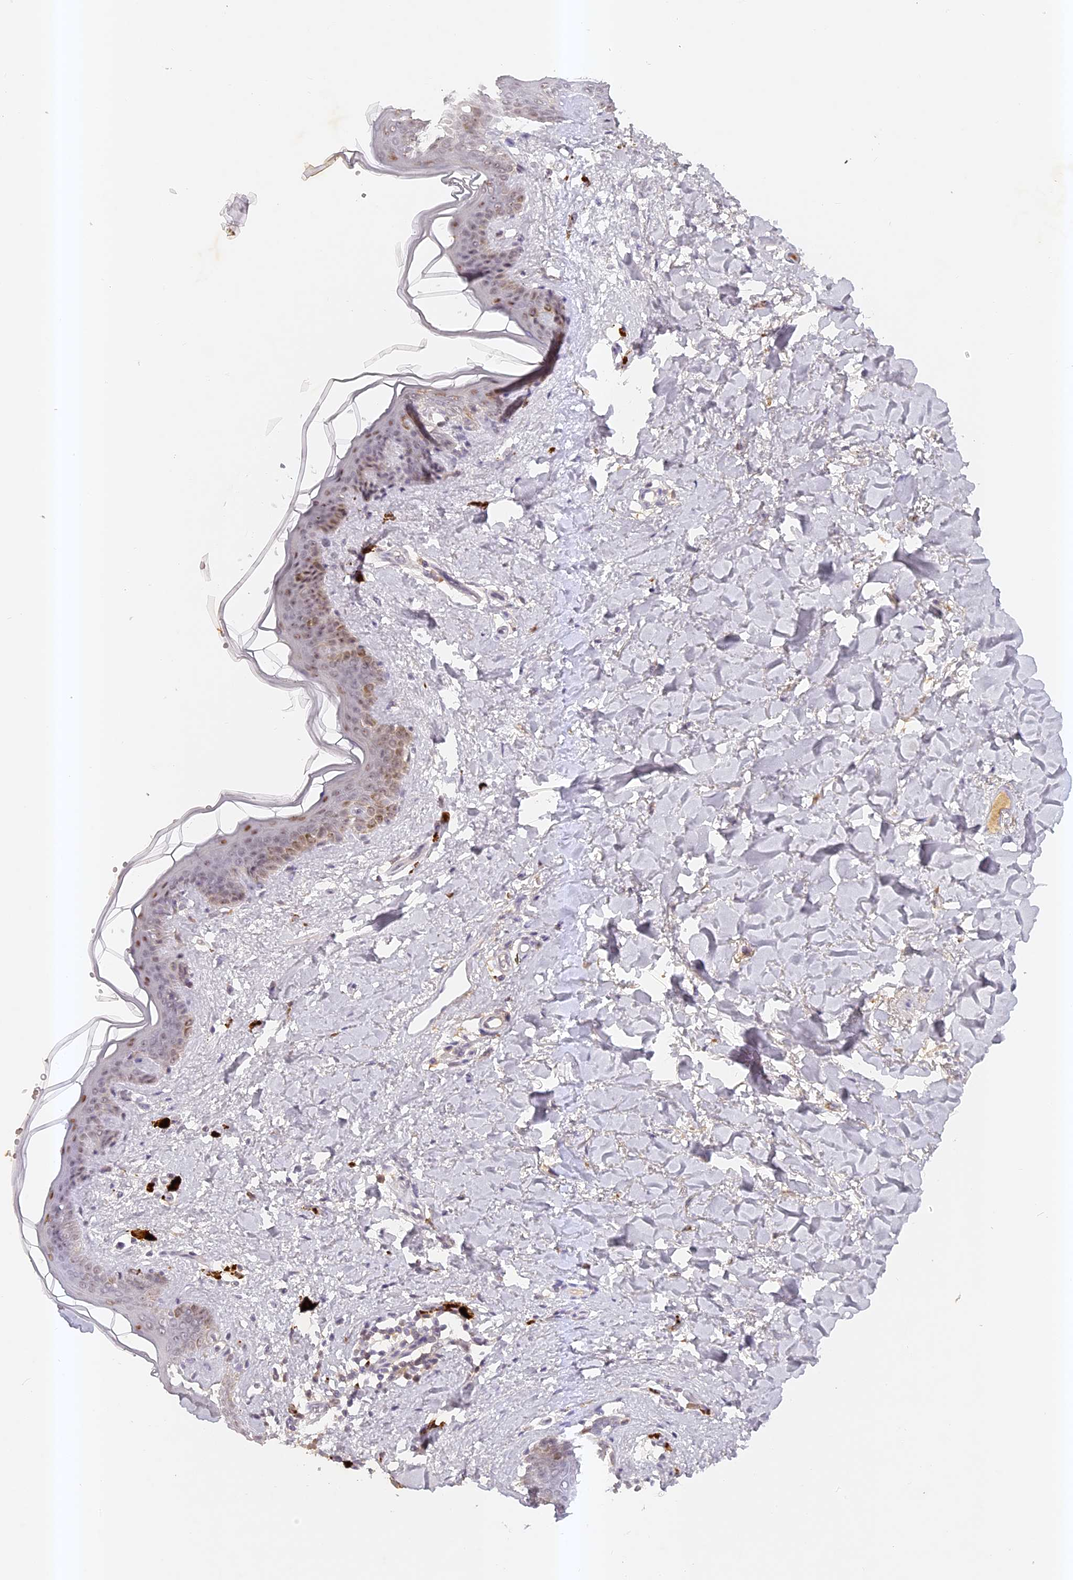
{"staining": {"intensity": "negative", "quantity": "none", "location": "none"}, "tissue": "skin", "cell_type": "Fibroblasts", "image_type": "normal", "snomed": [{"axis": "morphology", "description": "Normal tissue, NOS"}, {"axis": "topography", "description": "Skin"}], "caption": "The image exhibits no staining of fibroblasts in benign skin. Nuclei are stained in blue.", "gene": "ELL3", "patient": {"sex": "female", "age": 46}}